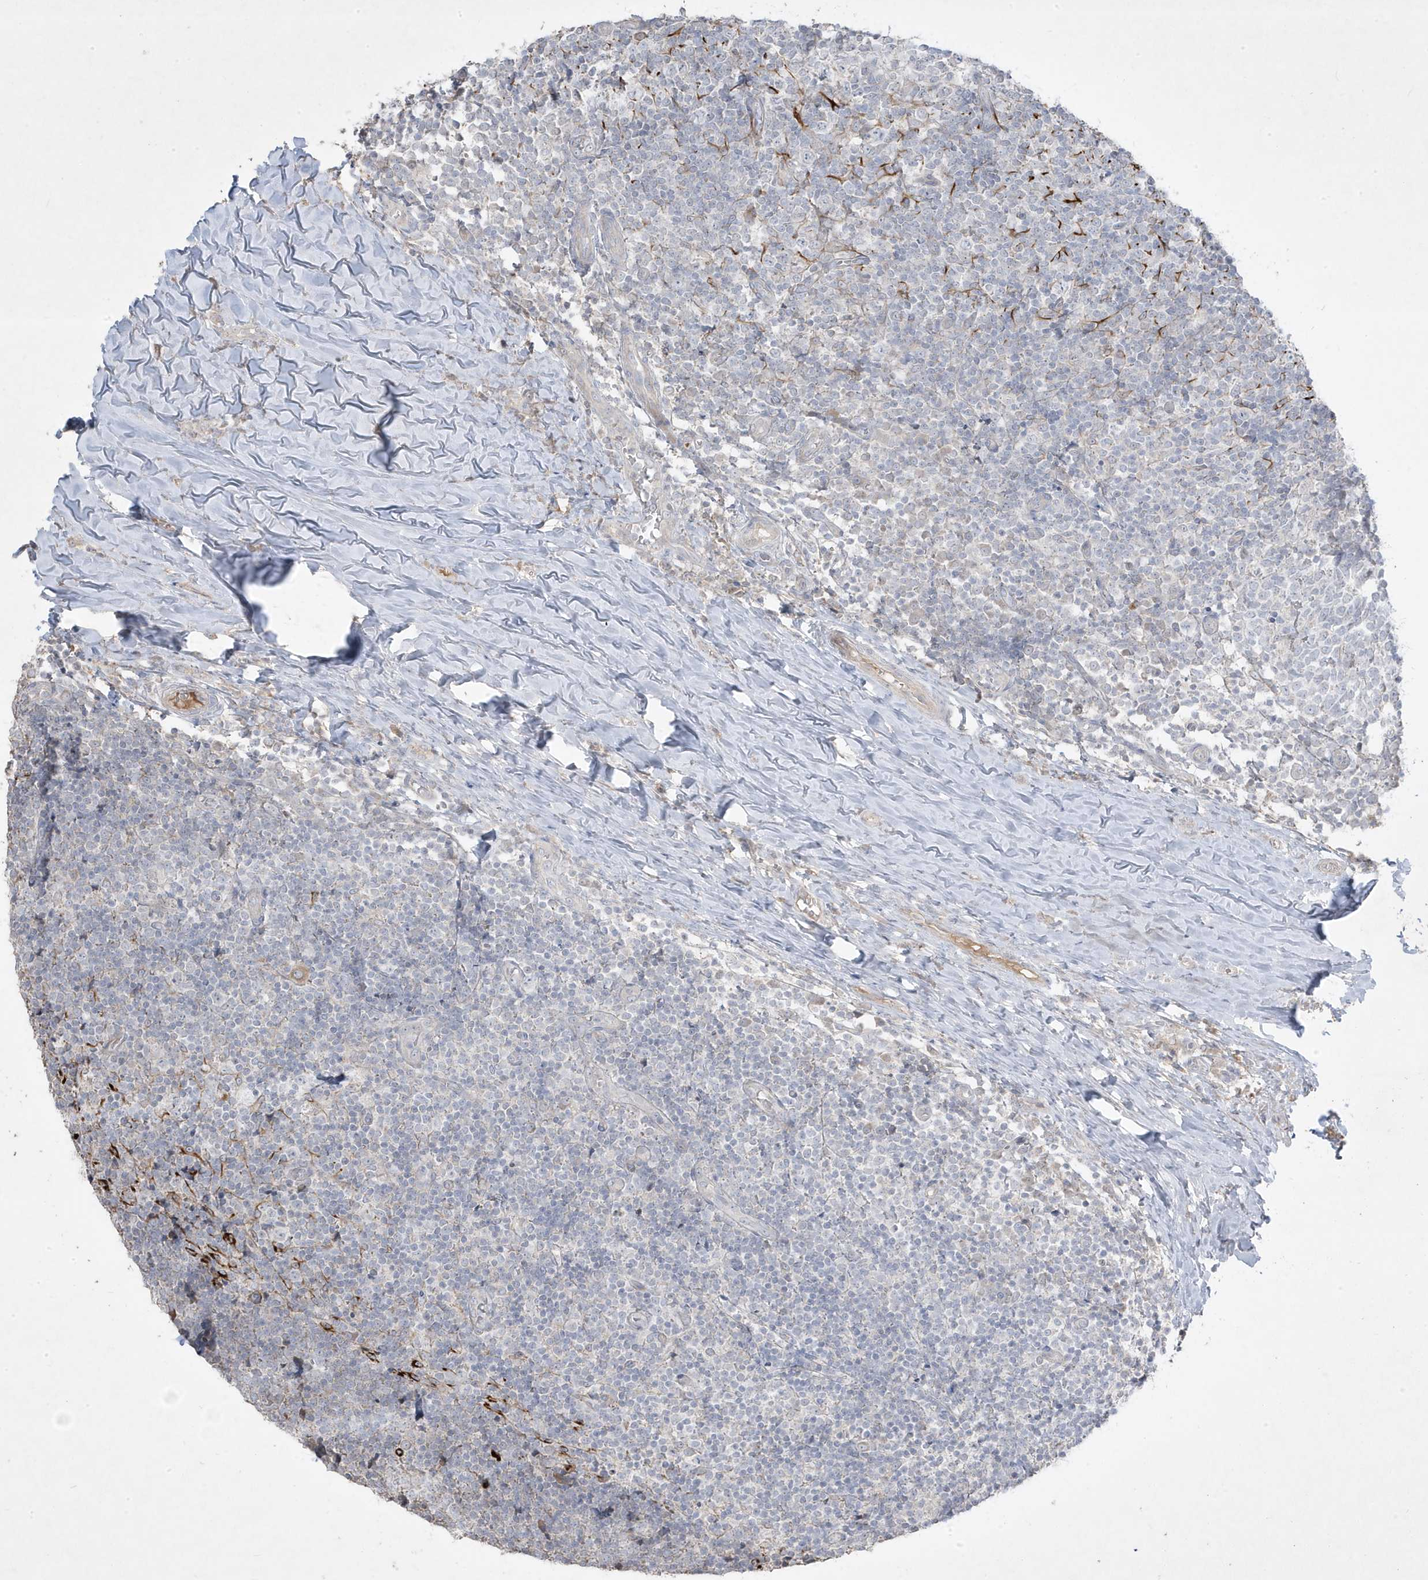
{"staining": {"intensity": "negative", "quantity": "none", "location": "none"}, "tissue": "tonsil", "cell_type": "Germinal center cells", "image_type": "normal", "snomed": [{"axis": "morphology", "description": "Normal tissue, NOS"}, {"axis": "topography", "description": "Tonsil"}], "caption": "Protein analysis of benign tonsil reveals no significant staining in germinal center cells. (DAB (3,3'-diaminobenzidine) immunohistochemistry (IHC) visualized using brightfield microscopy, high magnification).", "gene": "RGL4", "patient": {"sex": "female", "age": 19}}